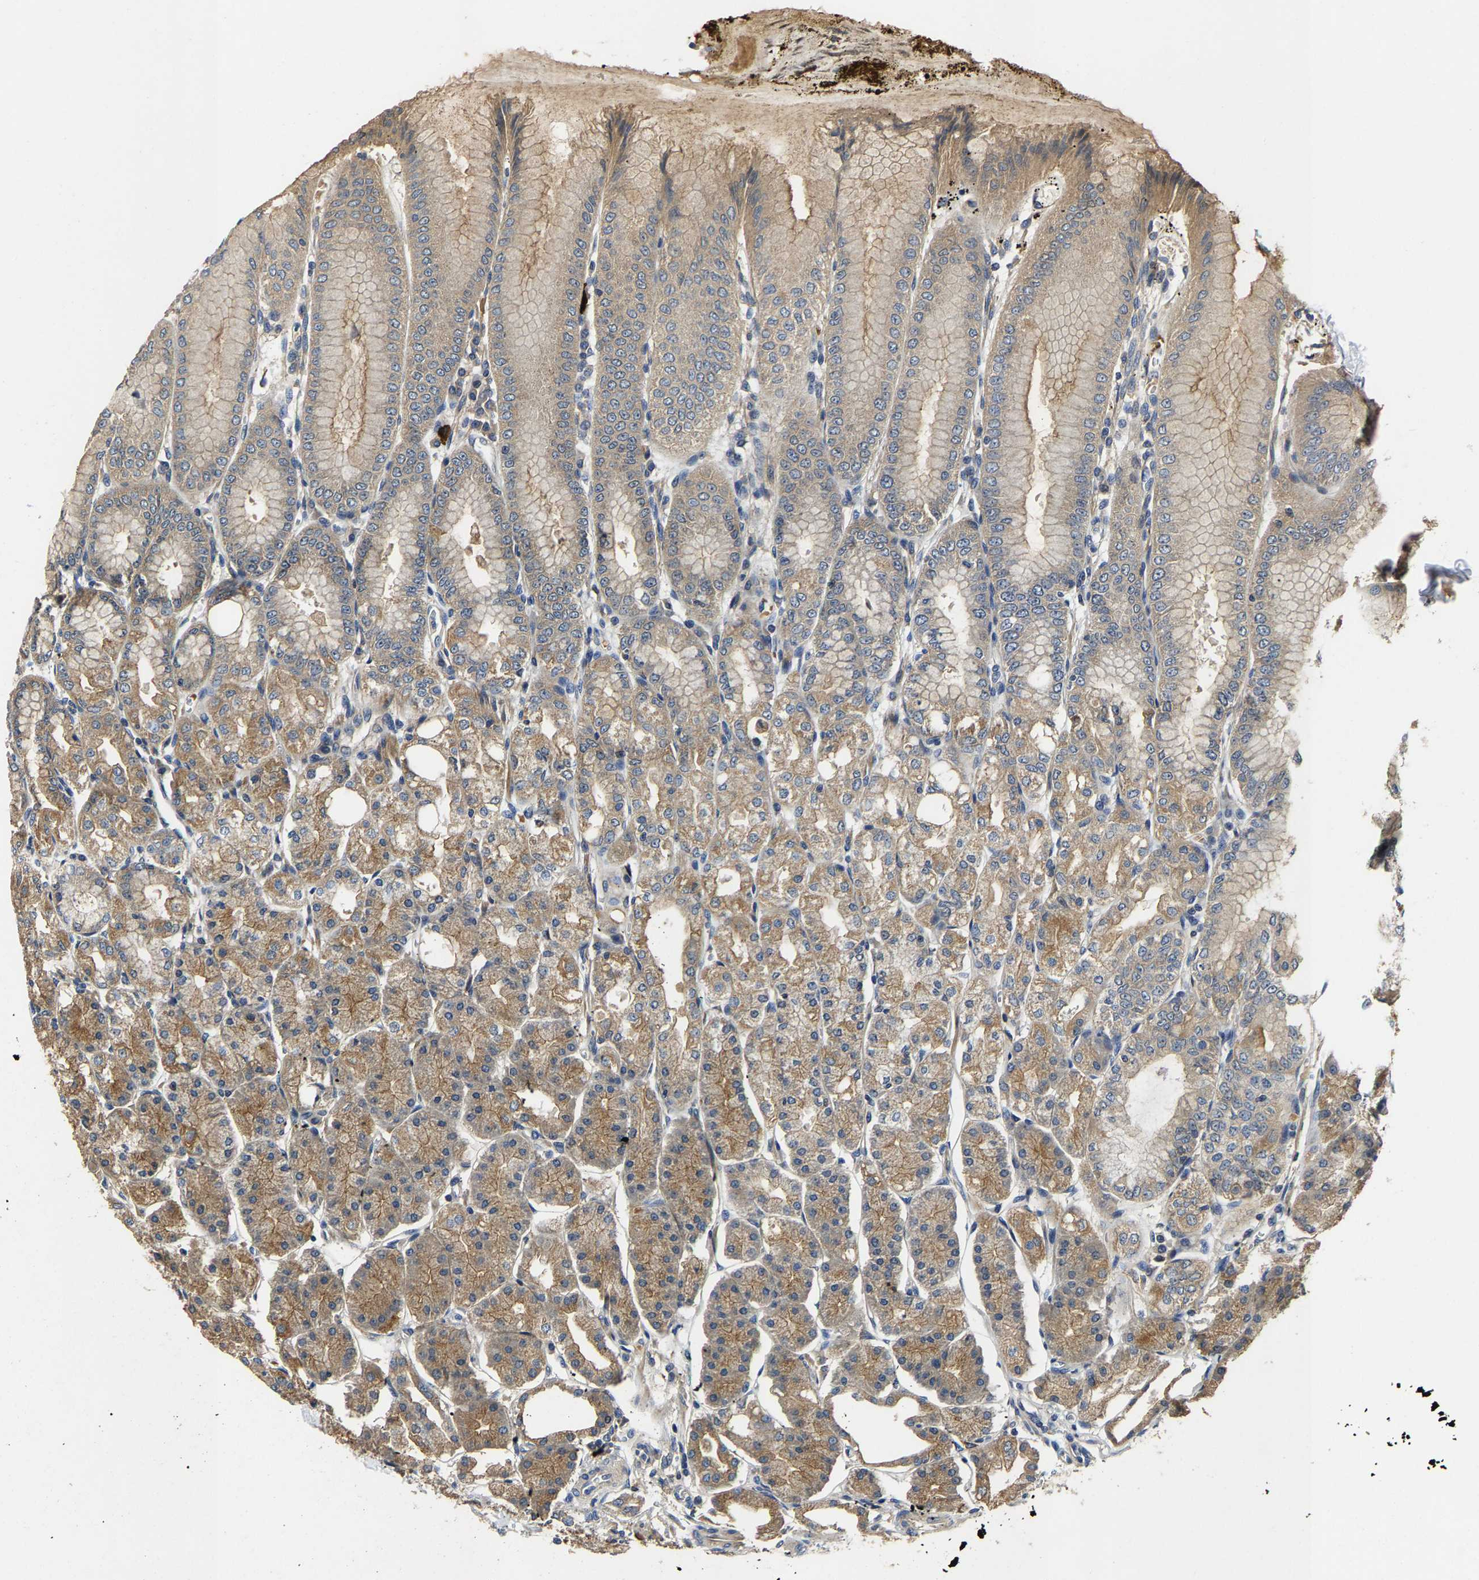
{"staining": {"intensity": "moderate", "quantity": ">75%", "location": "cytoplasmic/membranous"}, "tissue": "stomach", "cell_type": "Glandular cells", "image_type": "normal", "snomed": [{"axis": "morphology", "description": "Normal tissue, NOS"}, {"axis": "topography", "description": "Stomach, lower"}], "caption": "Immunohistochemistry staining of unremarkable stomach, which displays medium levels of moderate cytoplasmic/membranous expression in about >75% of glandular cells indicating moderate cytoplasmic/membranous protein staining. The staining was performed using DAB (brown) for protein detection and nuclei were counterstained in hematoxylin (blue).", "gene": "AGBL3", "patient": {"sex": "male", "age": 71}}